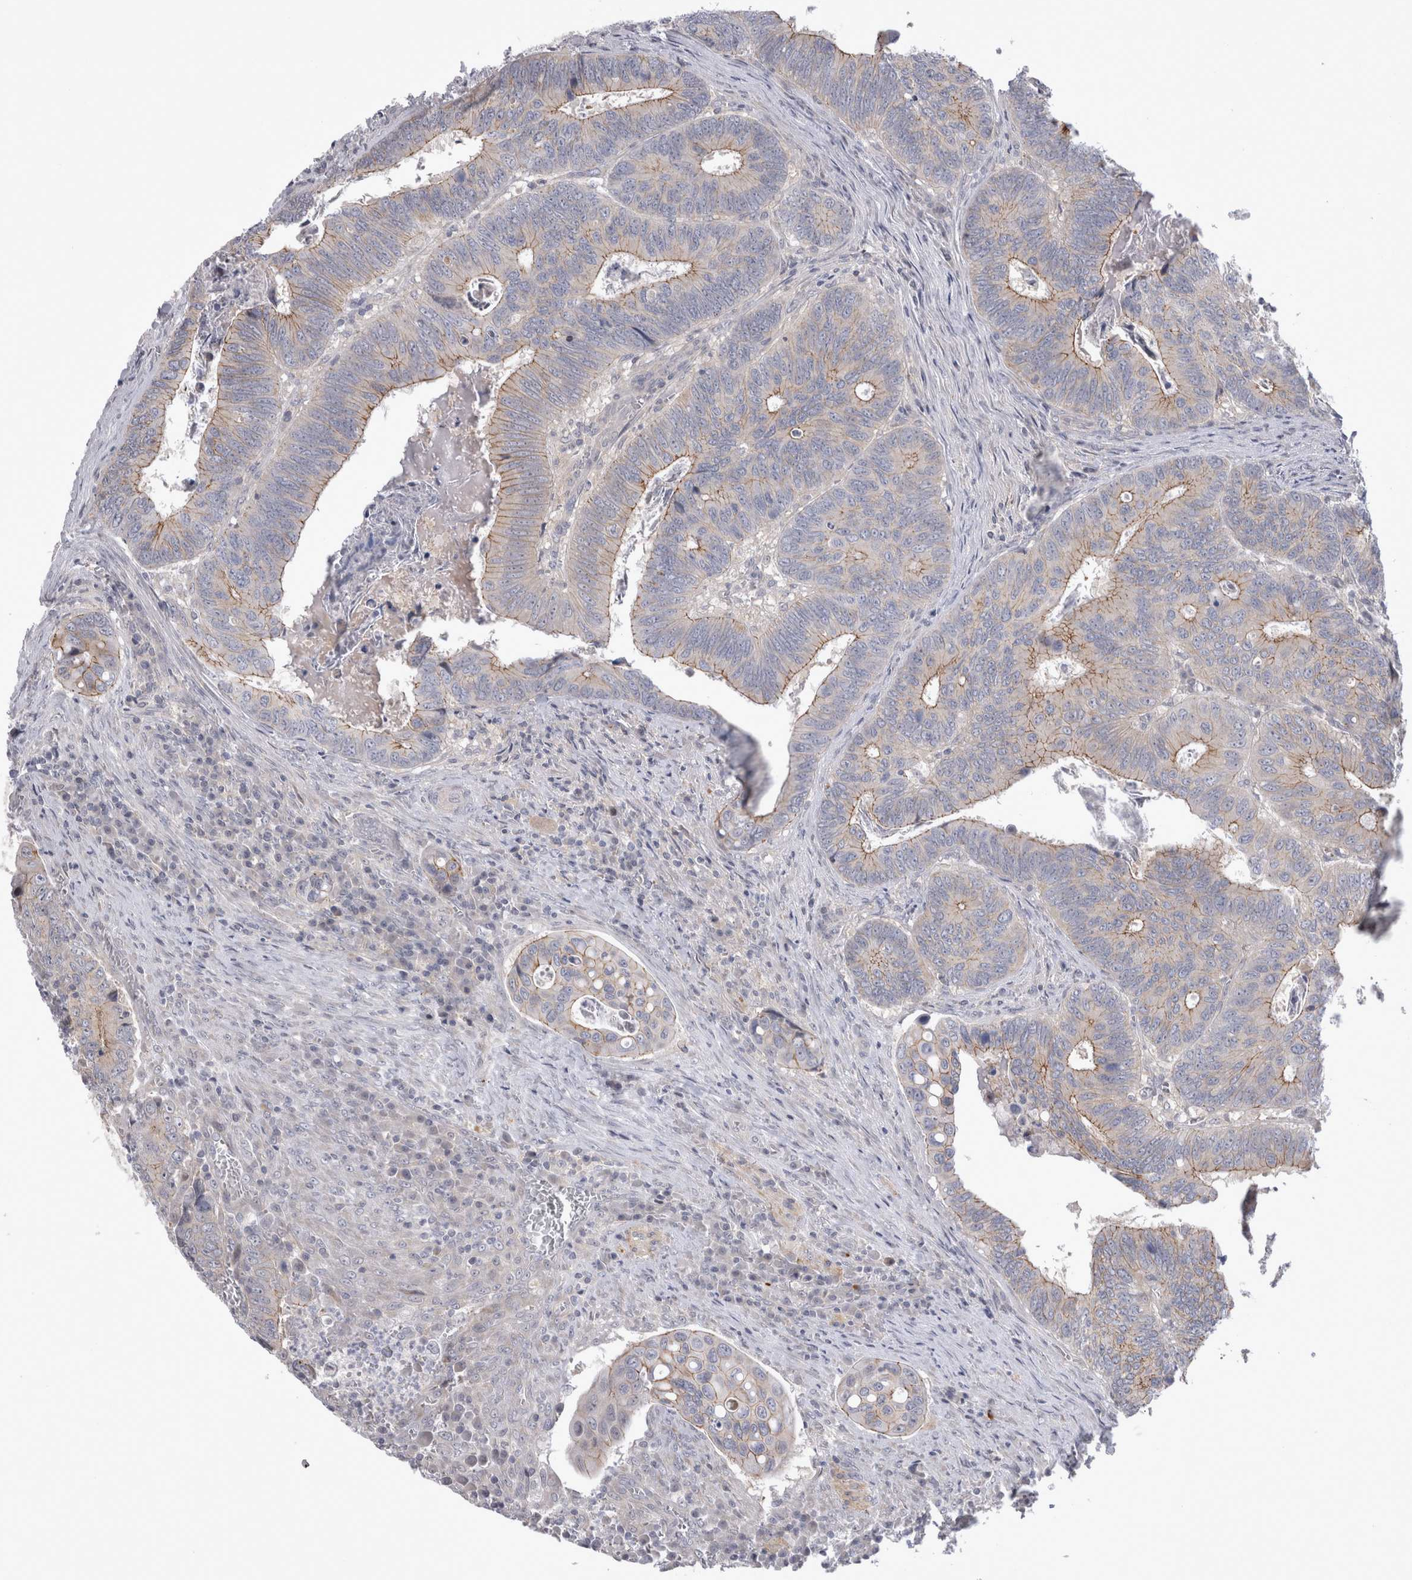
{"staining": {"intensity": "weak", "quantity": "25%-75%", "location": "cytoplasmic/membranous"}, "tissue": "colorectal cancer", "cell_type": "Tumor cells", "image_type": "cancer", "snomed": [{"axis": "morphology", "description": "Inflammation, NOS"}, {"axis": "morphology", "description": "Adenocarcinoma, NOS"}, {"axis": "topography", "description": "Colon"}], "caption": "Protein staining by IHC exhibits weak cytoplasmic/membranous positivity in about 25%-75% of tumor cells in colorectal cancer (adenocarcinoma).", "gene": "NENF", "patient": {"sex": "male", "age": 72}}